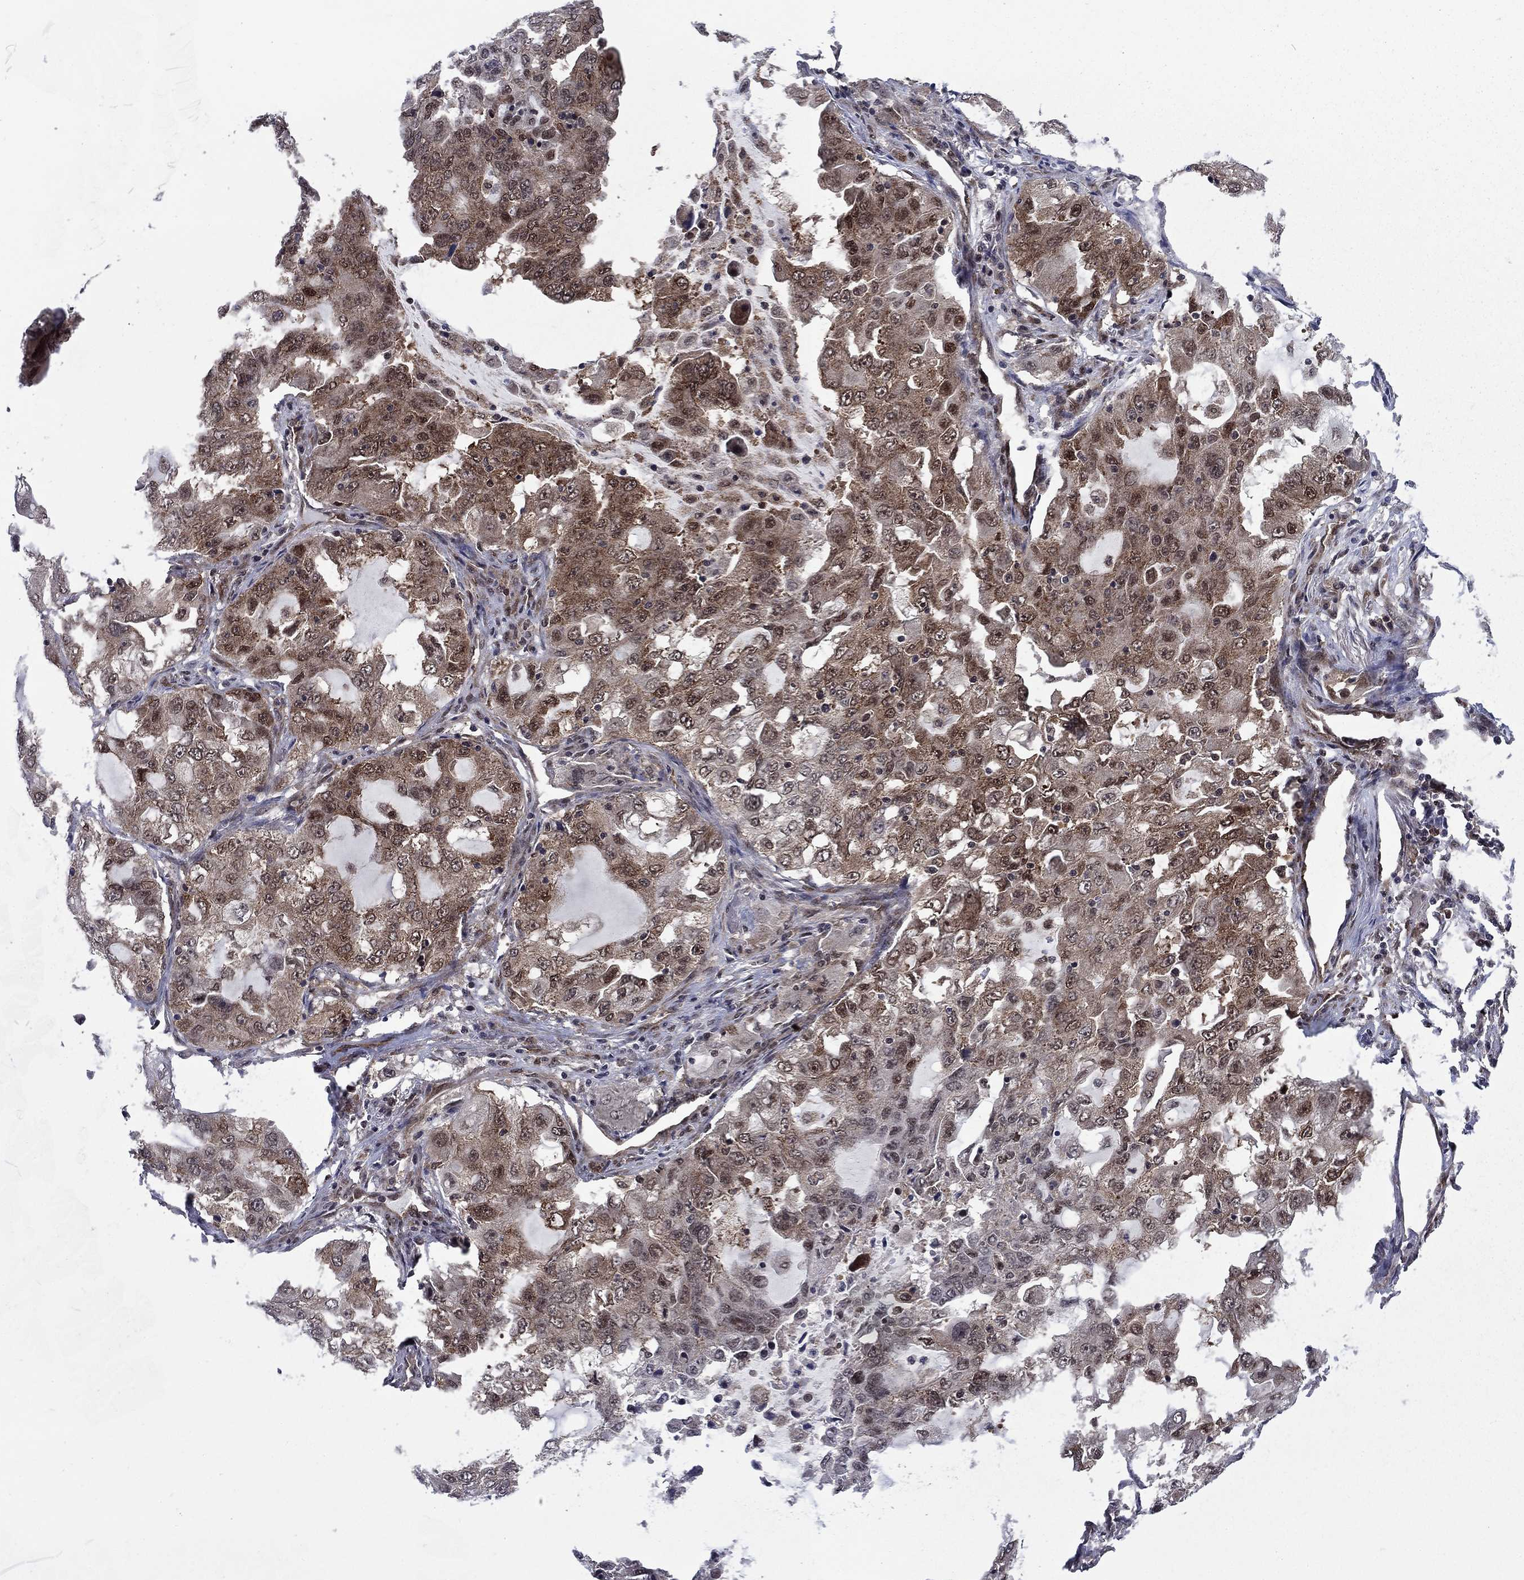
{"staining": {"intensity": "strong", "quantity": "25%-75%", "location": "cytoplasmic/membranous"}, "tissue": "lung cancer", "cell_type": "Tumor cells", "image_type": "cancer", "snomed": [{"axis": "morphology", "description": "Adenocarcinoma, NOS"}, {"axis": "topography", "description": "Lung"}], "caption": "DAB (3,3'-diaminobenzidine) immunohistochemical staining of lung cancer reveals strong cytoplasmic/membranous protein expression in approximately 25%-75% of tumor cells.", "gene": "DNAJA1", "patient": {"sex": "female", "age": 61}}